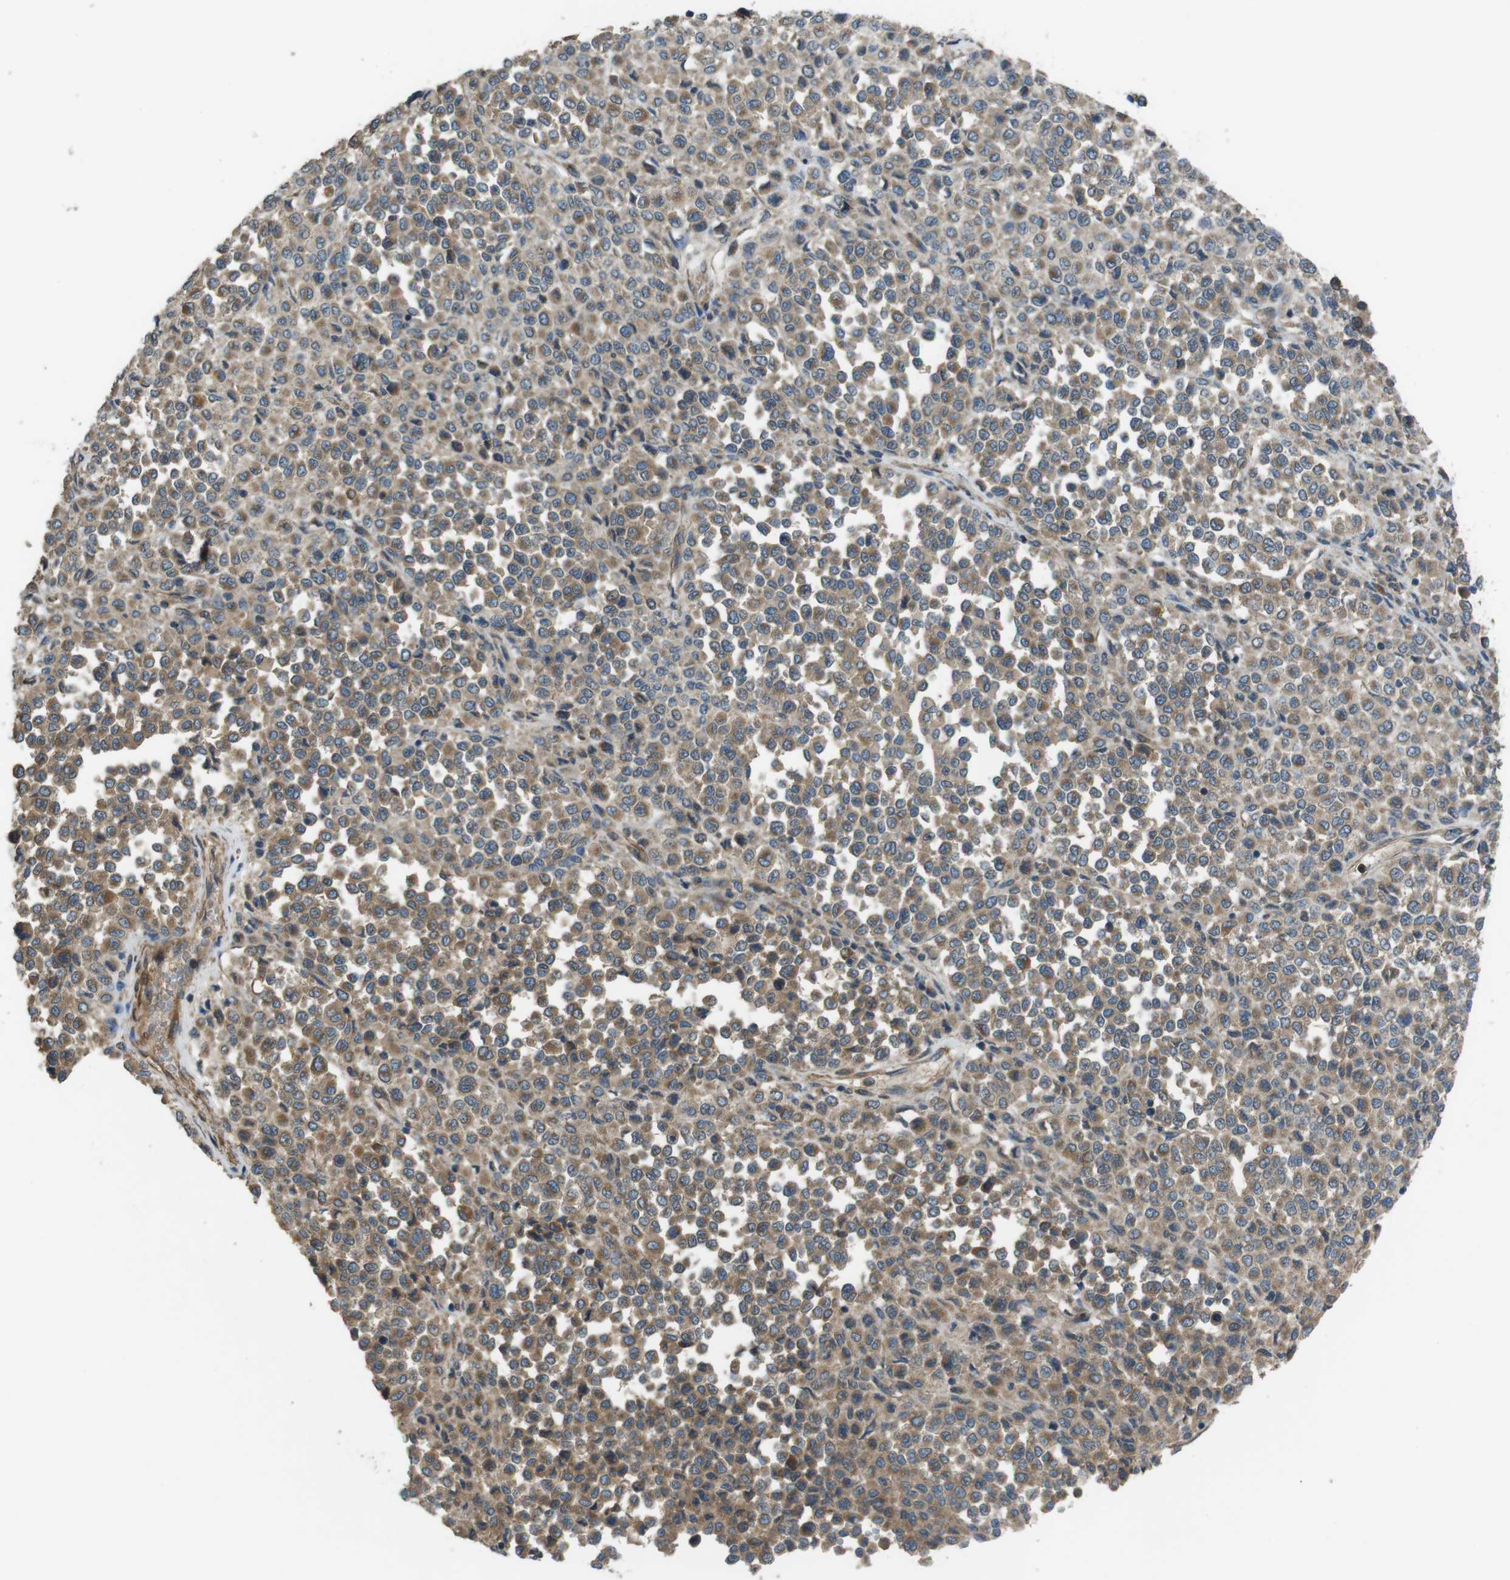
{"staining": {"intensity": "moderate", "quantity": "25%-75%", "location": "cytoplasmic/membranous"}, "tissue": "melanoma", "cell_type": "Tumor cells", "image_type": "cancer", "snomed": [{"axis": "morphology", "description": "Malignant melanoma, Metastatic site"}, {"axis": "topography", "description": "Pancreas"}], "caption": "Tumor cells demonstrate medium levels of moderate cytoplasmic/membranous positivity in about 25%-75% of cells in melanoma.", "gene": "FUT2", "patient": {"sex": "female", "age": 30}}